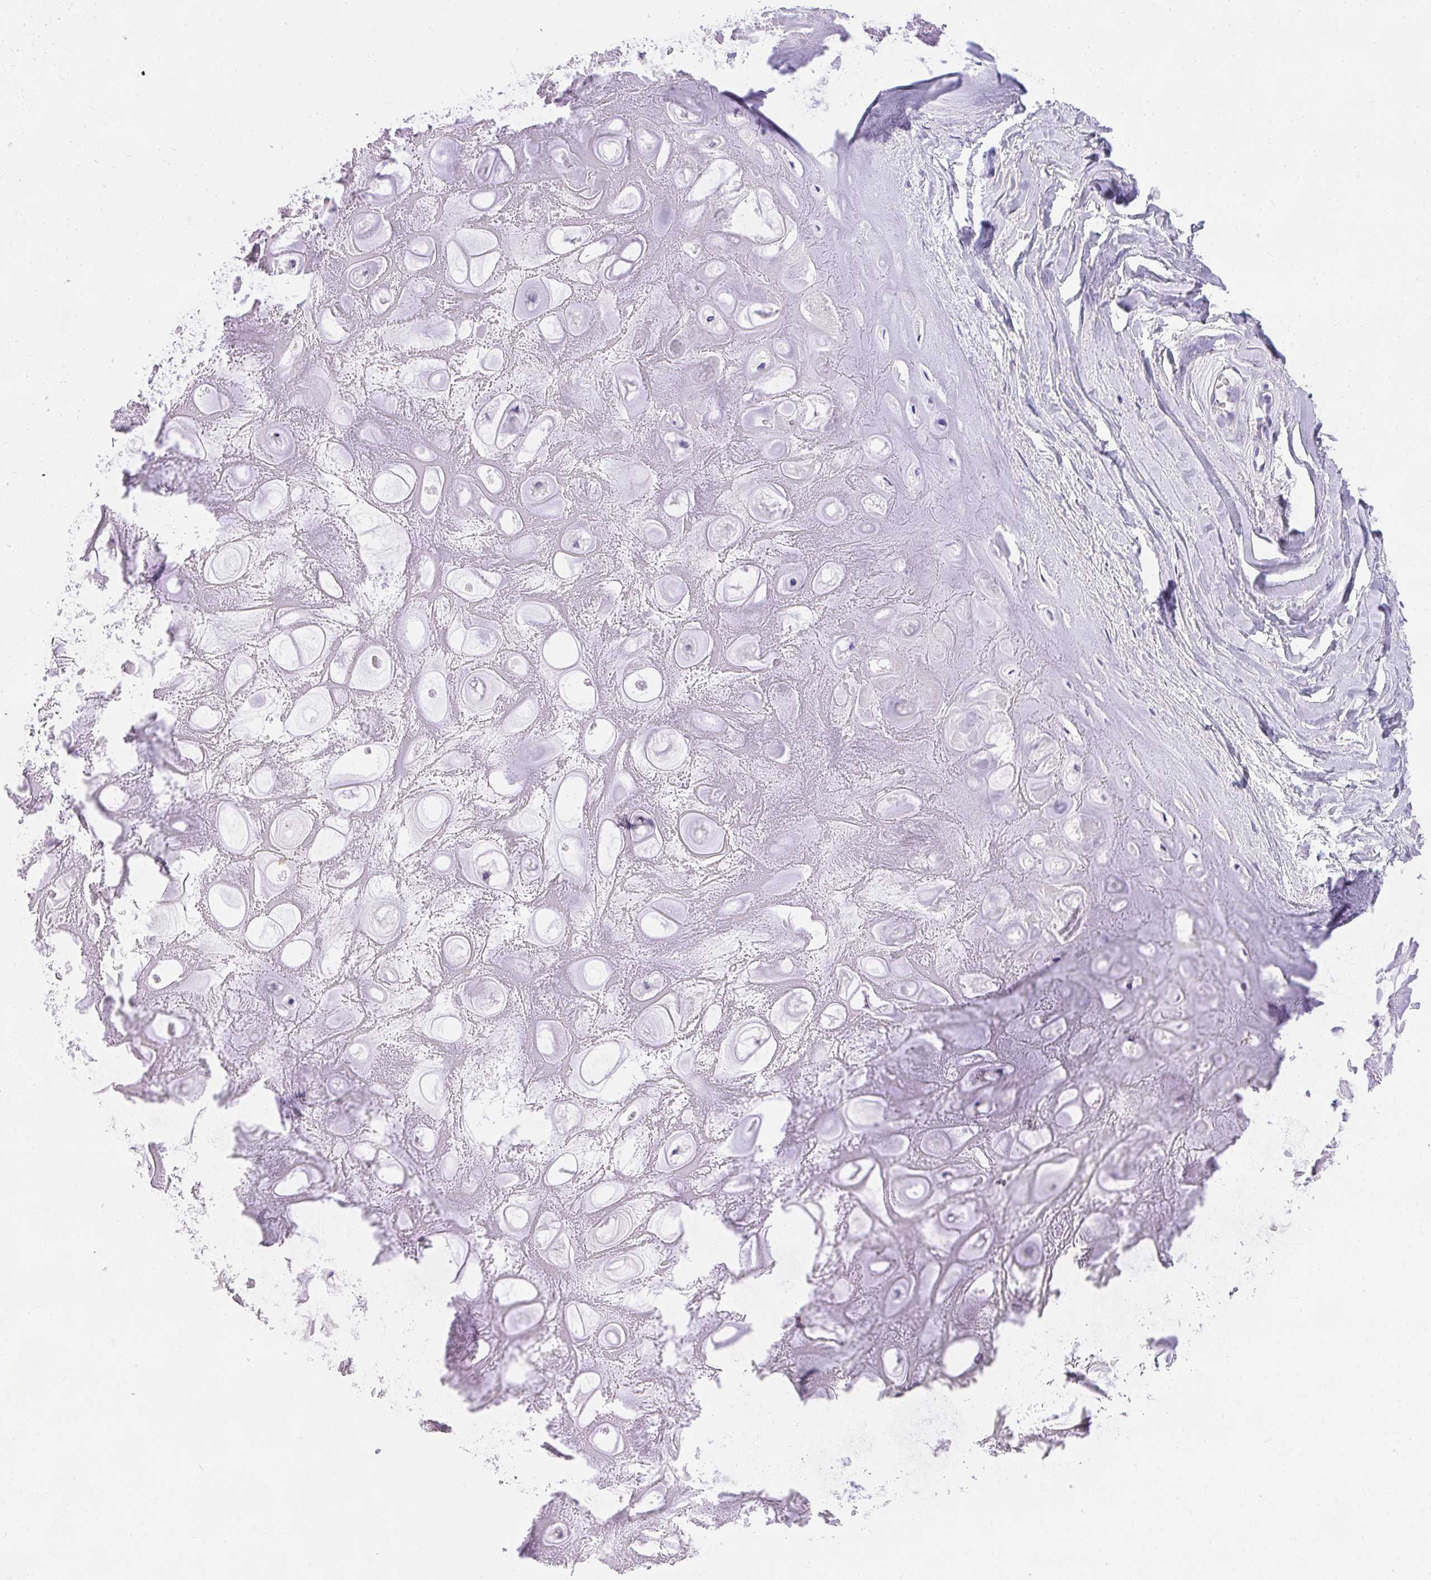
{"staining": {"intensity": "negative", "quantity": "none", "location": "none"}, "tissue": "soft tissue", "cell_type": "Chondrocytes", "image_type": "normal", "snomed": [{"axis": "morphology", "description": "Normal tissue, NOS"}, {"axis": "topography", "description": "Lymph node"}, {"axis": "topography", "description": "Cartilage tissue"}, {"axis": "topography", "description": "Nasopharynx"}], "caption": "Immunohistochemical staining of benign soft tissue exhibits no significant expression in chondrocytes.", "gene": "AVIL", "patient": {"sex": "male", "age": 63}}